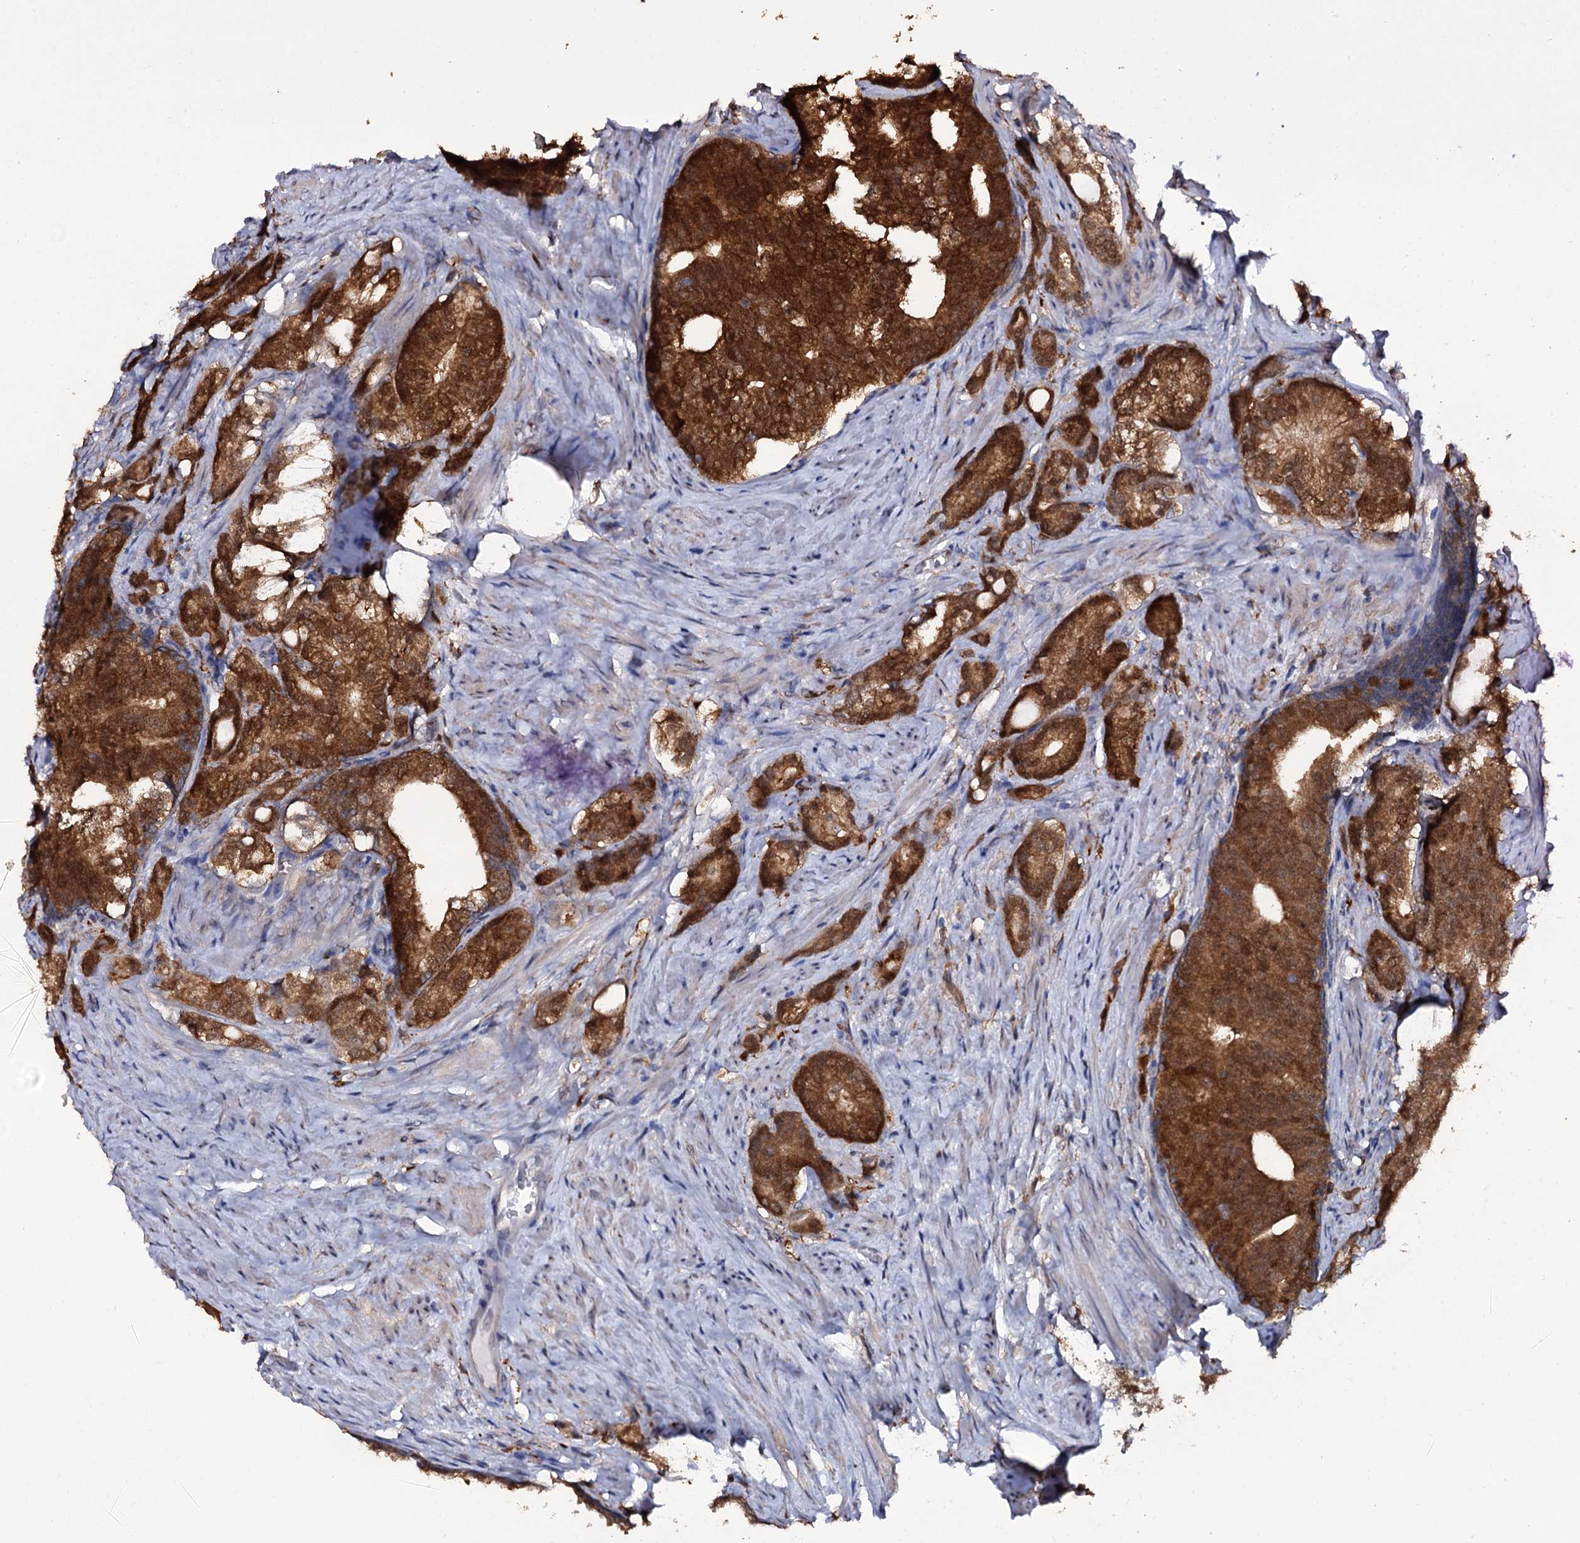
{"staining": {"intensity": "strong", "quantity": ">75%", "location": "cytoplasmic/membranous"}, "tissue": "prostate cancer", "cell_type": "Tumor cells", "image_type": "cancer", "snomed": [{"axis": "morphology", "description": "Adenocarcinoma, Low grade"}, {"axis": "topography", "description": "Prostate"}], "caption": "A photomicrograph of human low-grade adenocarcinoma (prostate) stained for a protein reveals strong cytoplasmic/membranous brown staining in tumor cells. Using DAB (3,3'-diaminobenzidine) (brown) and hematoxylin (blue) stains, captured at high magnification using brightfield microscopy.", "gene": "CRYL1", "patient": {"sex": "male", "age": 71}}